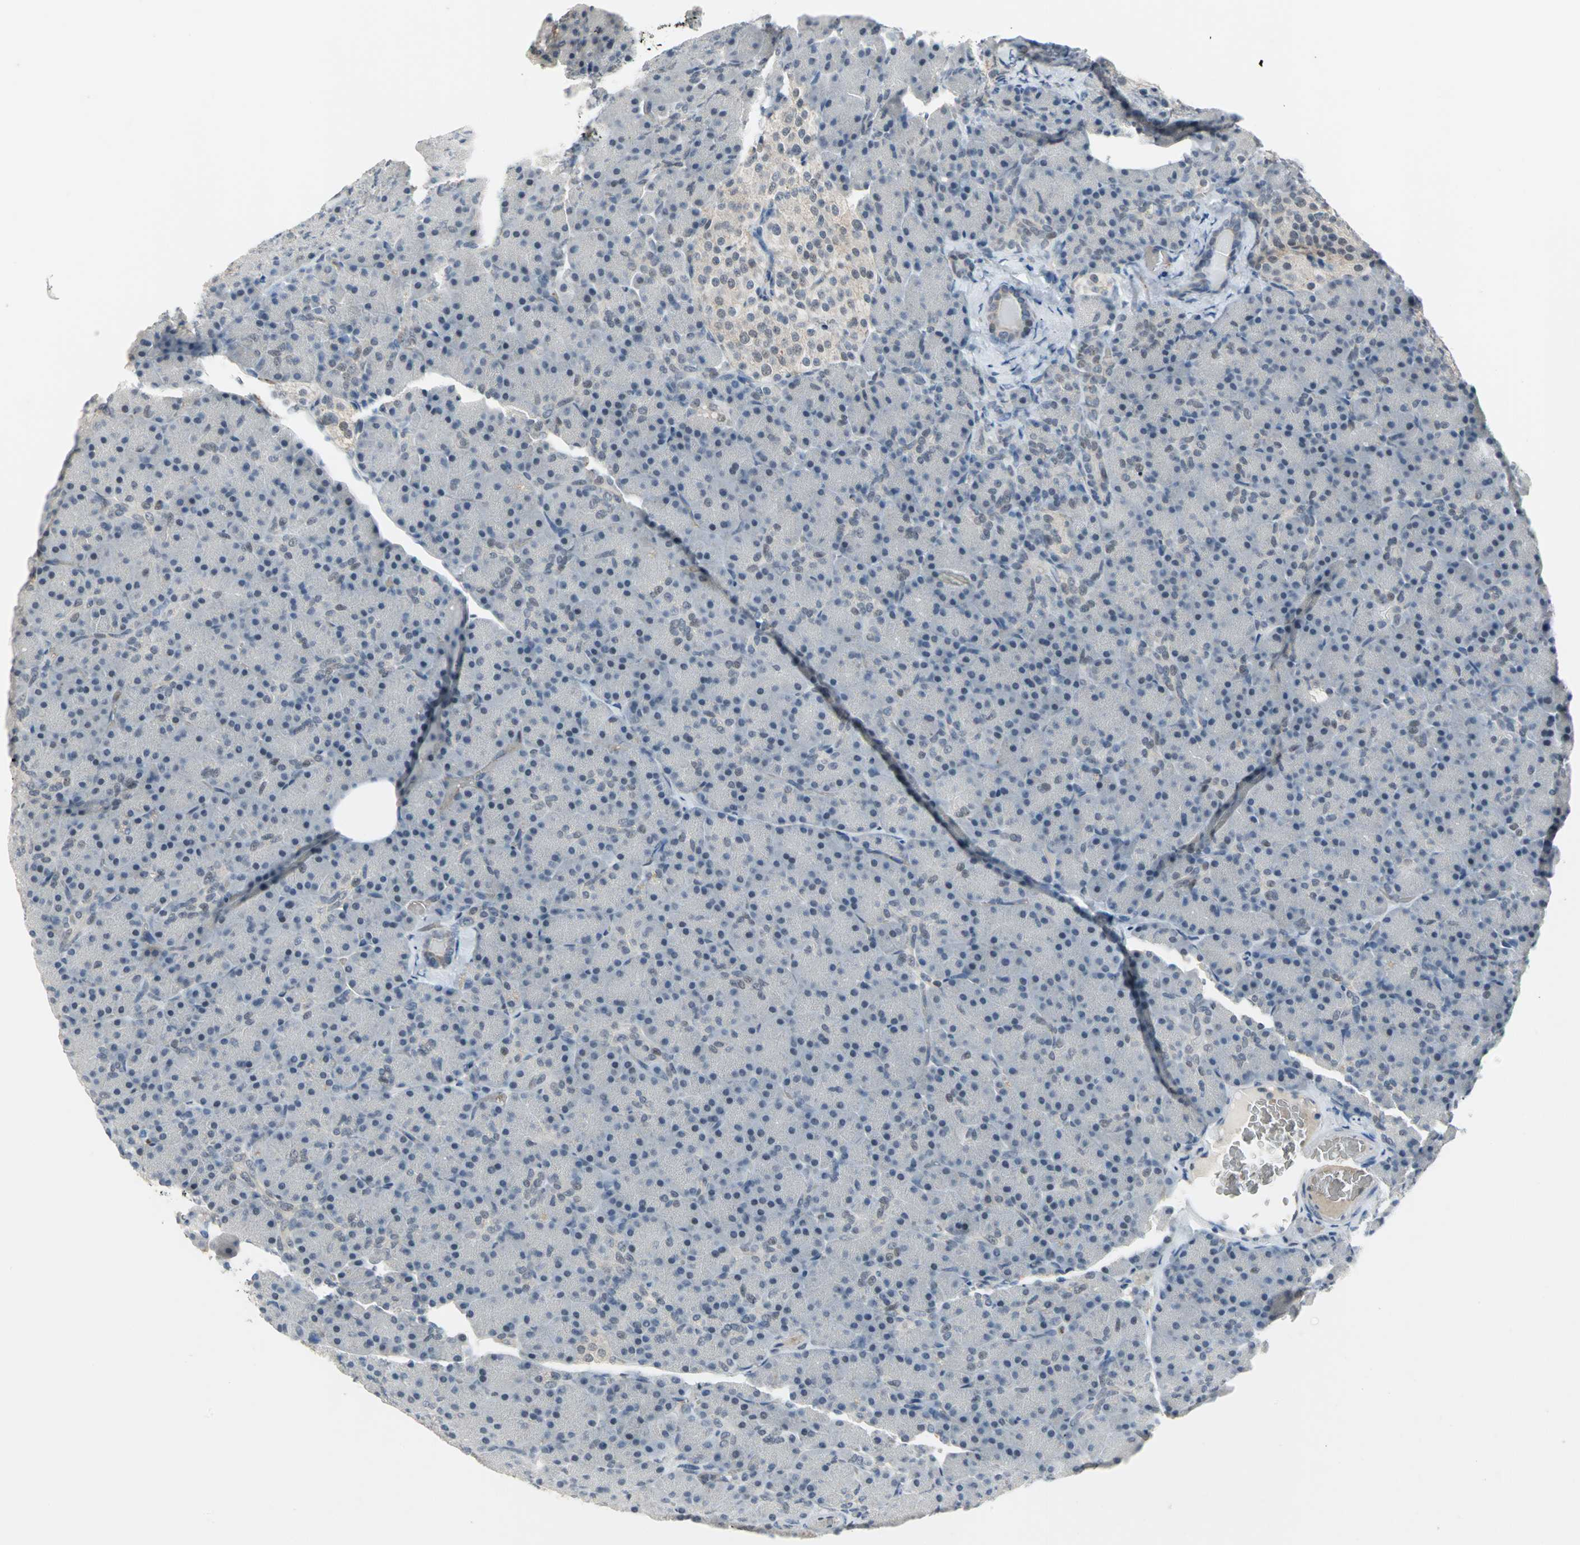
{"staining": {"intensity": "weak", "quantity": "<25%", "location": "nuclear"}, "tissue": "pancreas", "cell_type": "Exocrine glandular cells", "image_type": "normal", "snomed": [{"axis": "morphology", "description": "Normal tissue, NOS"}, {"axis": "topography", "description": "Pancreas"}], "caption": "Immunohistochemistry of benign pancreas displays no staining in exocrine glandular cells.", "gene": "GLI3", "patient": {"sex": "female", "age": 43}}